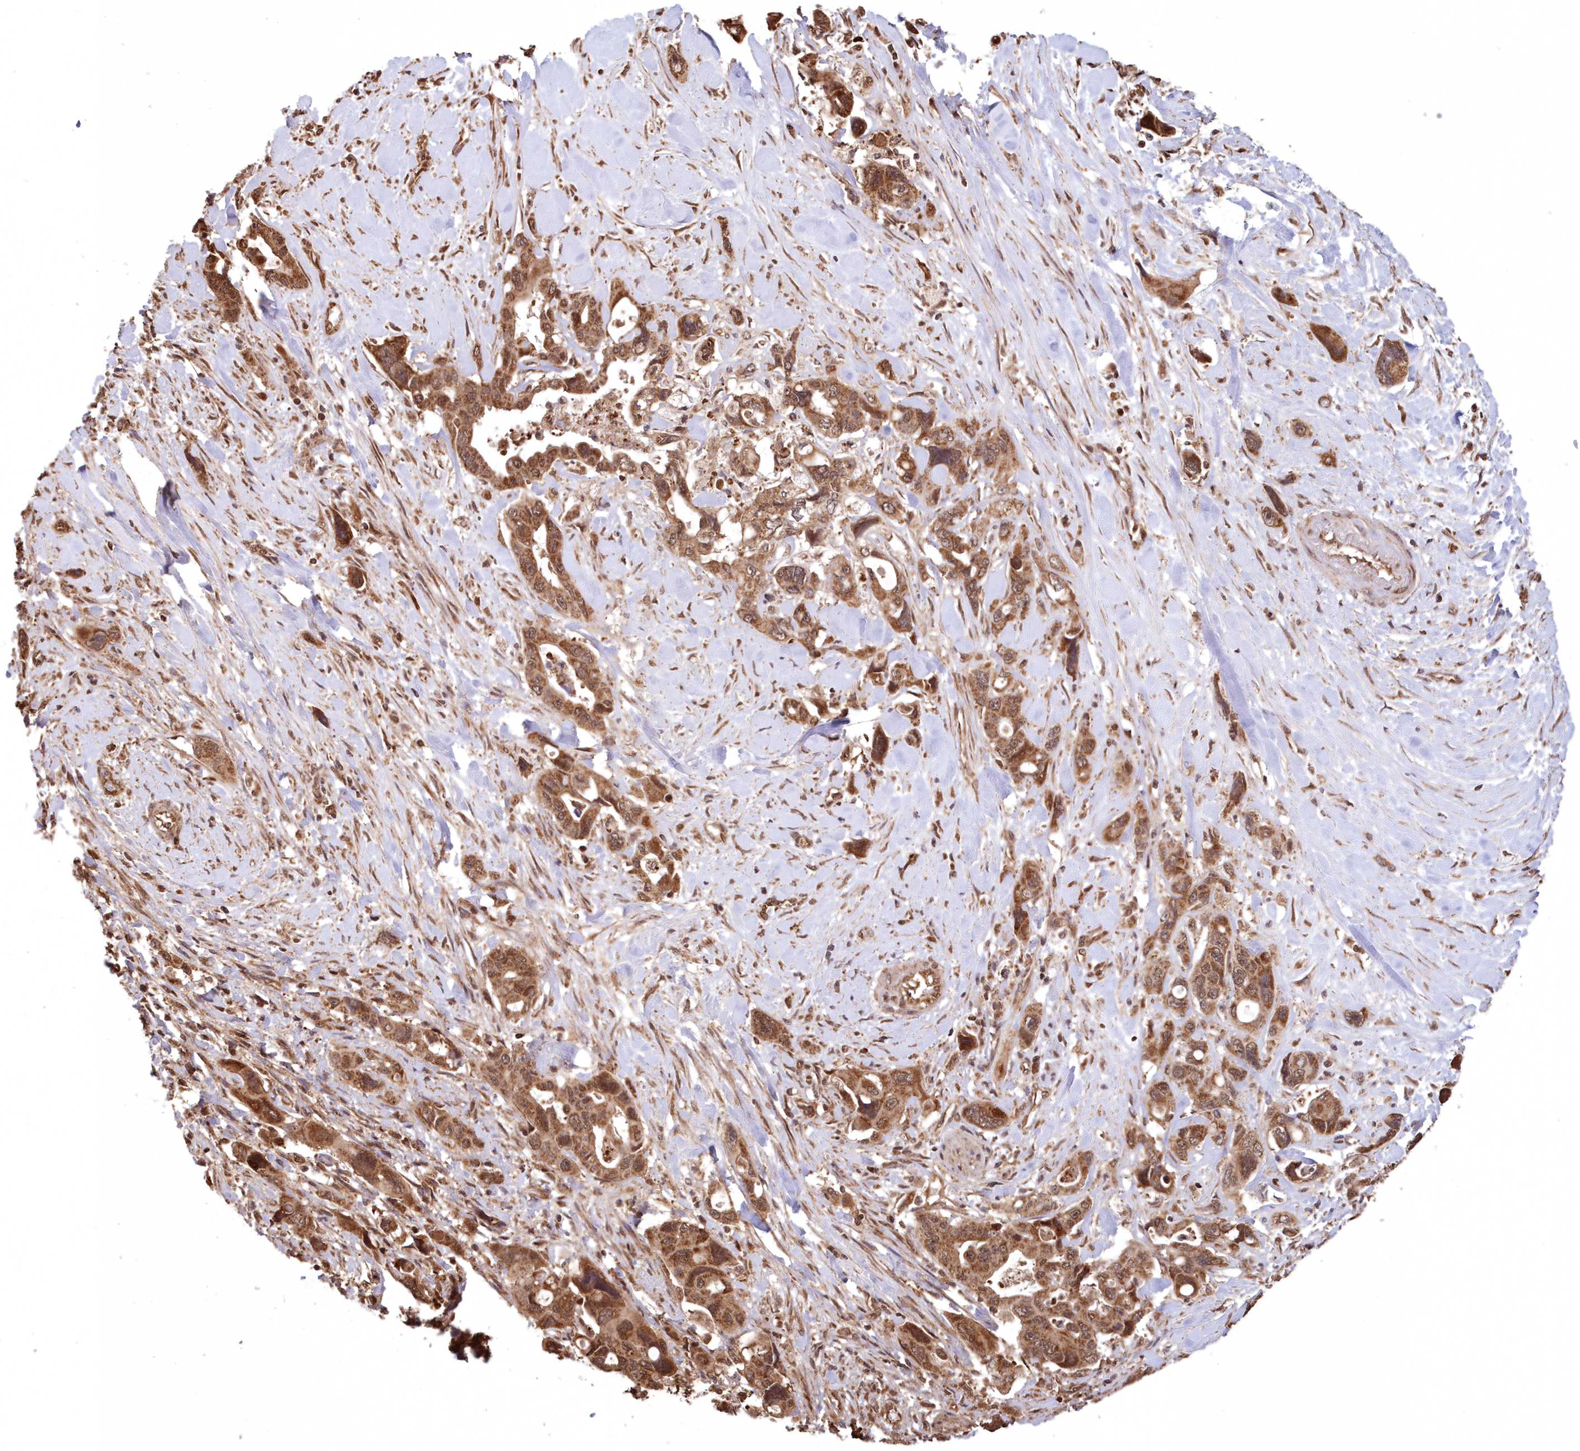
{"staining": {"intensity": "moderate", "quantity": ">75%", "location": "cytoplasmic/membranous"}, "tissue": "pancreatic cancer", "cell_type": "Tumor cells", "image_type": "cancer", "snomed": [{"axis": "morphology", "description": "Adenocarcinoma, NOS"}, {"axis": "topography", "description": "Pancreas"}], "caption": "Immunohistochemical staining of human pancreatic cancer (adenocarcinoma) displays medium levels of moderate cytoplasmic/membranous staining in approximately >75% of tumor cells. Nuclei are stained in blue.", "gene": "PCBP1", "patient": {"sex": "male", "age": 46}}